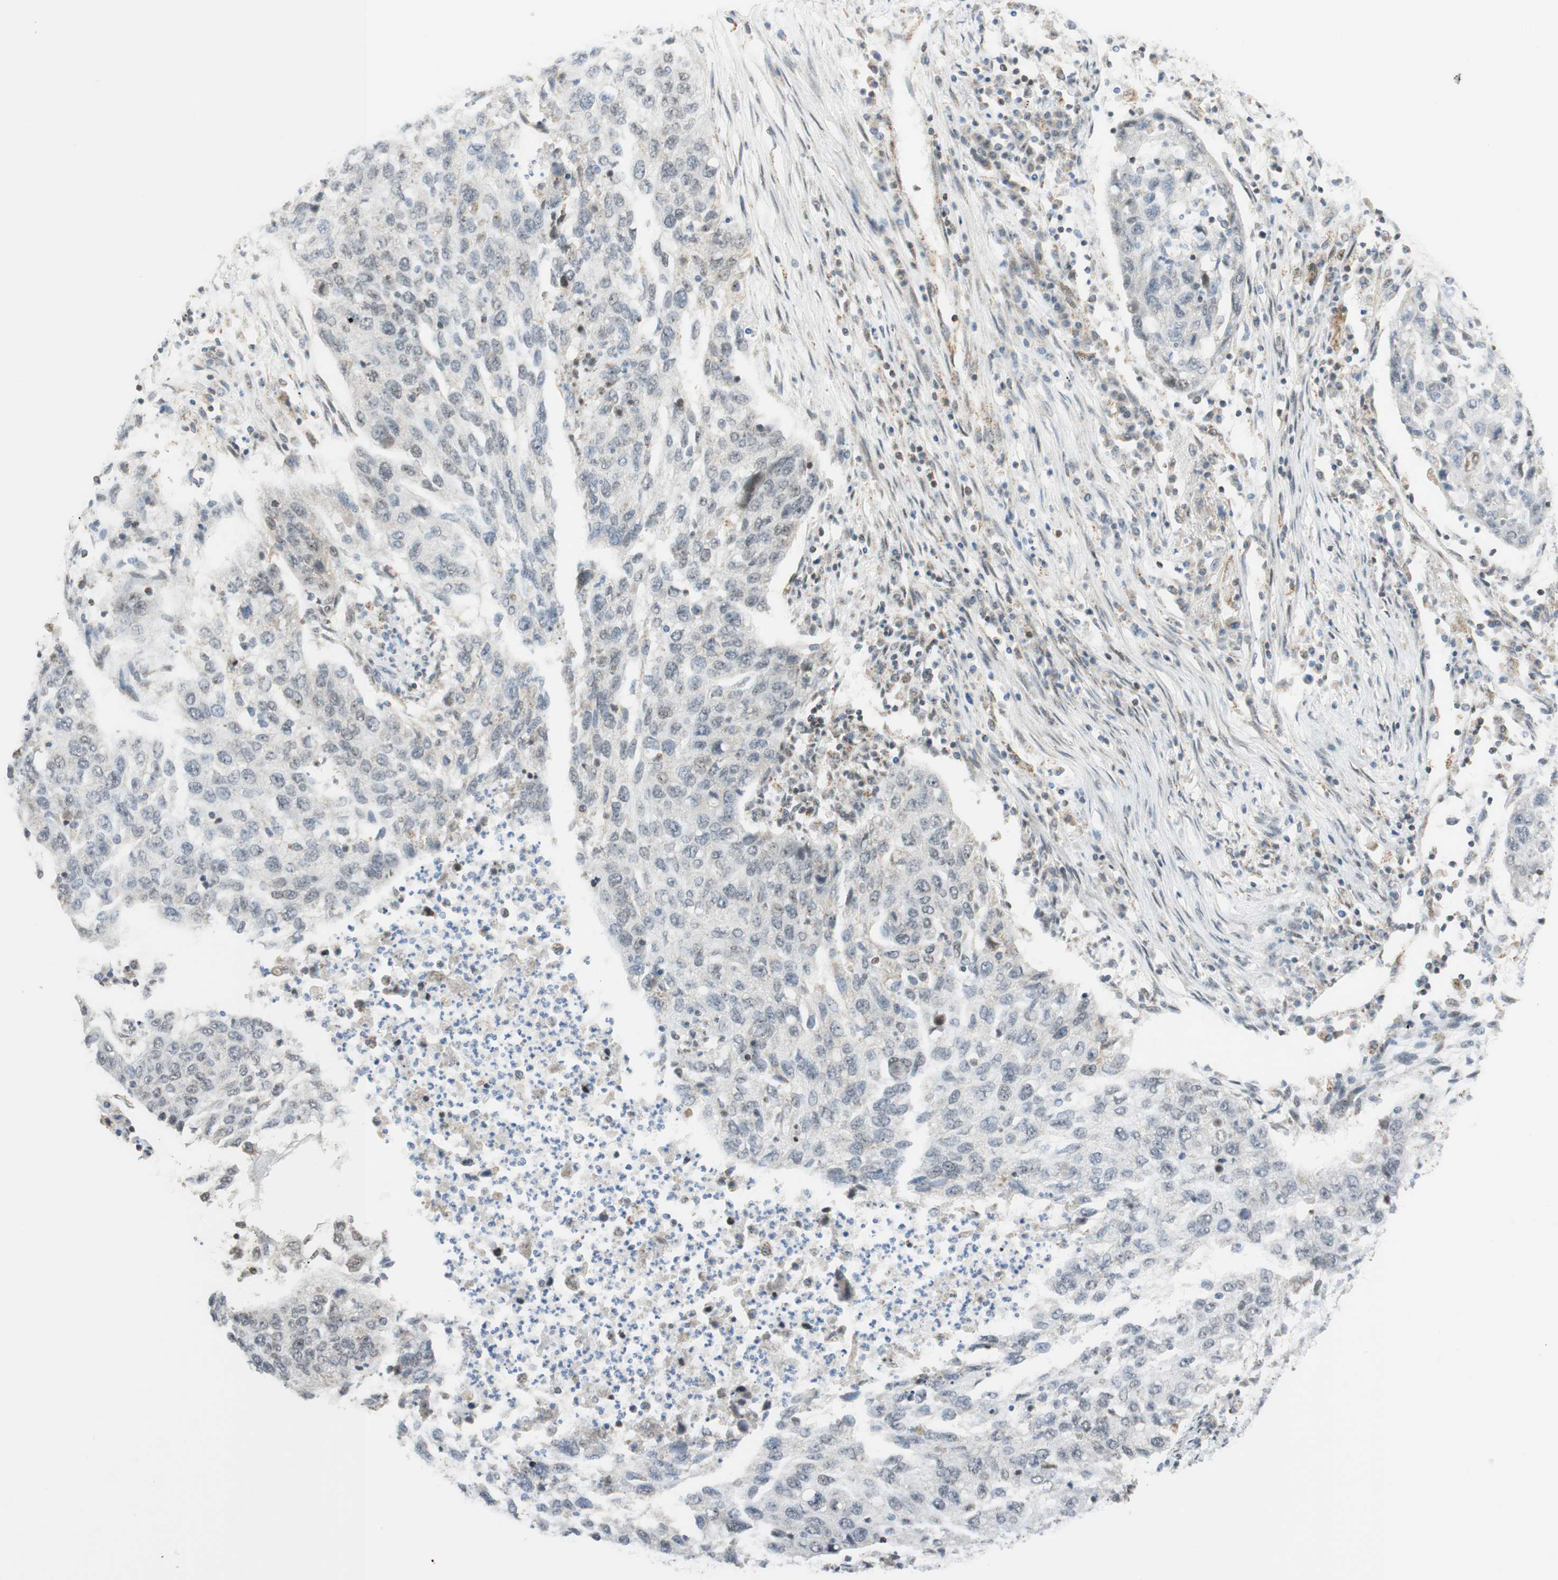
{"staining": {"intensity": "negative", "quantity": "none", "location": "none"}, "tissue": "lung cancer", "cell_type": "Tumor cells", "image_type": "cancer", "snomed": [{"axis": "morphology", "description": "Squamous cell carcinoma, NOS"}, {"axis": "topography", "description": "Lung"}], "caption": "Lung cancer stained for a protein using immunohistochemistry (IHC) reveals no staining tumor cells.", "gene": "ZNF782", "patient": {"sex": "female", "age": 63}}